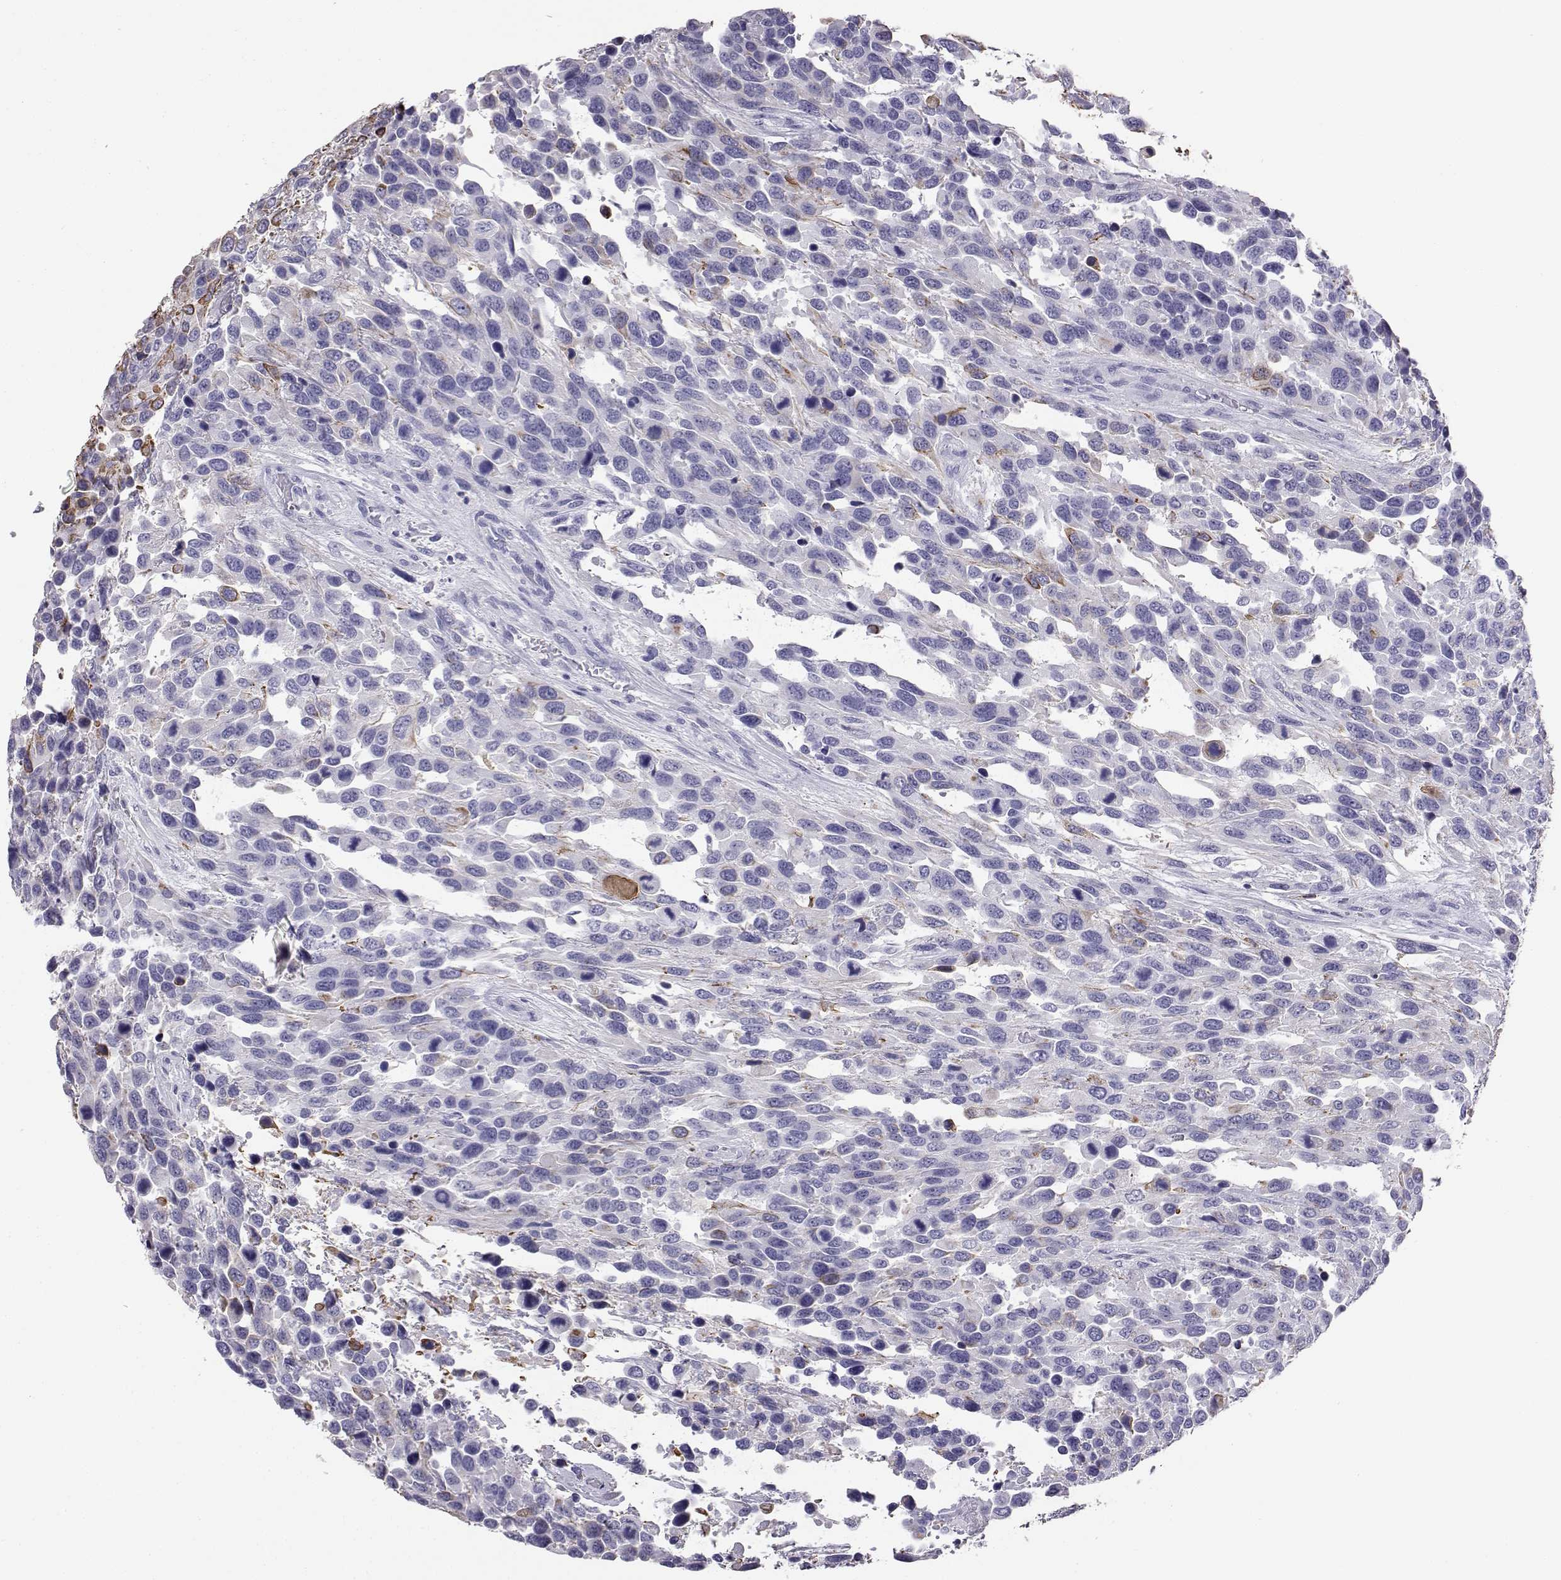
{"staining": {"intensity": "moderate", "quantity": "<25%", "location": "cytoplasmic/membranous,nuclear"}, "tissue": "urothelial cancer", "cell_type": "Tumor cells", "image_type": "cancer", "snomed": [{"axis": "morphology", "description": "Urothelial carcinoma, High grade"}, {"axis": "topography", "description": "Urinary bladder"}], "caption": "DAB (3,3'-diaminobenzidine) immunohistochemical staining of urothelial cancer shows moderate cytoplasmic/membranous and nuclear protein expression in approximately <25% of tumor cells.", "gene": "AKR1B1", "patient": {"sex": "female", "age": 70}}